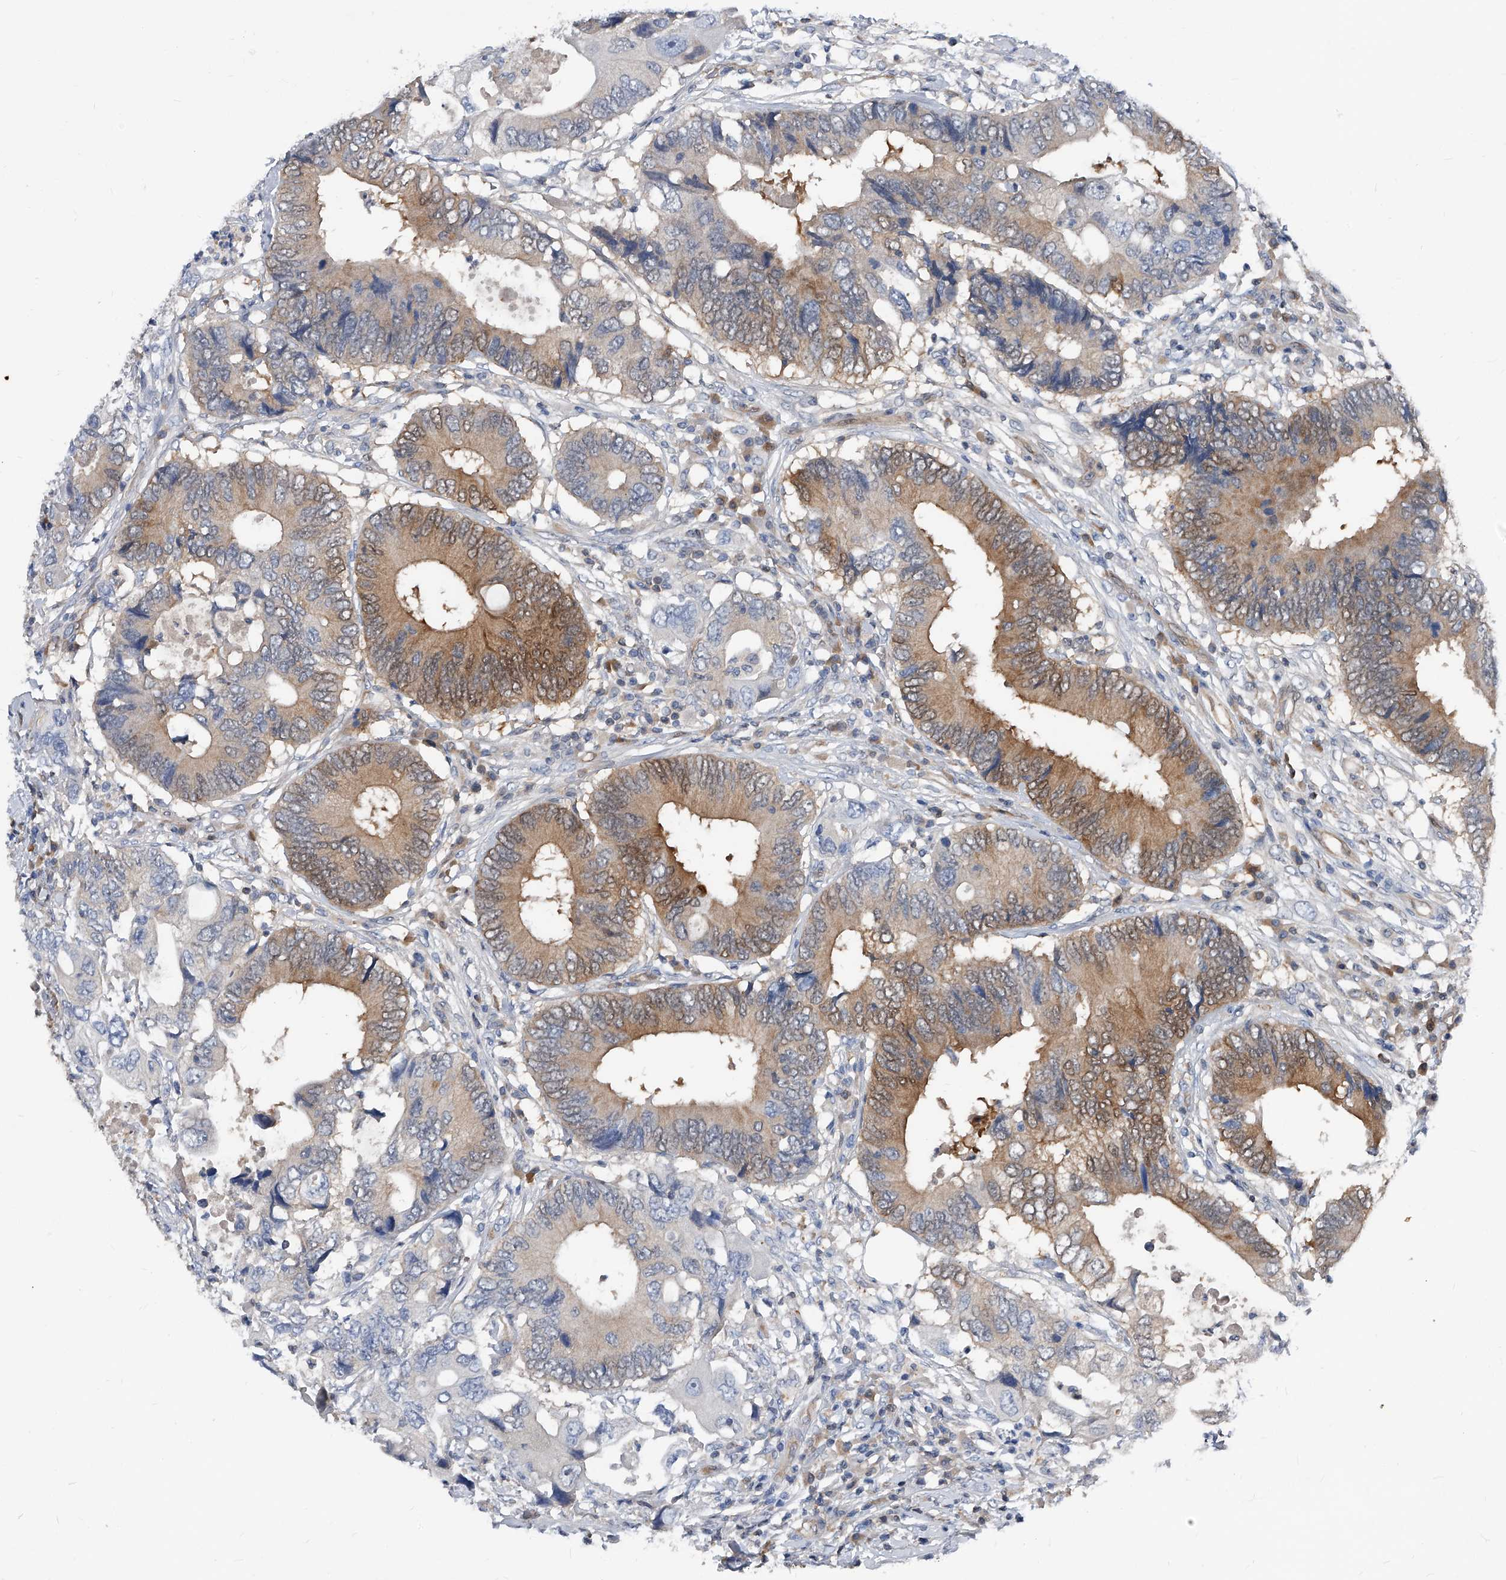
{"staining": {"intensity": "moderate", "quantity": ">75%", "location": "cytoplasmic/membranous"}, "tissue": "colorectal cancer", "cell_type": "Tumor cells", "image_type": "cancer", "snomed": [{"axis": "morphology", "description": "Adenocarcinoma, NOS"}, {"axis": "topography", "description": "Colon"}], "caption": "A brown stain shows moderate cytoplasmic/membranous expression of a protein in colorectal adenocarcinoma tumor cells.", "gene": "MAP2K6", "patient": {"sex": "male", "age": 71}}